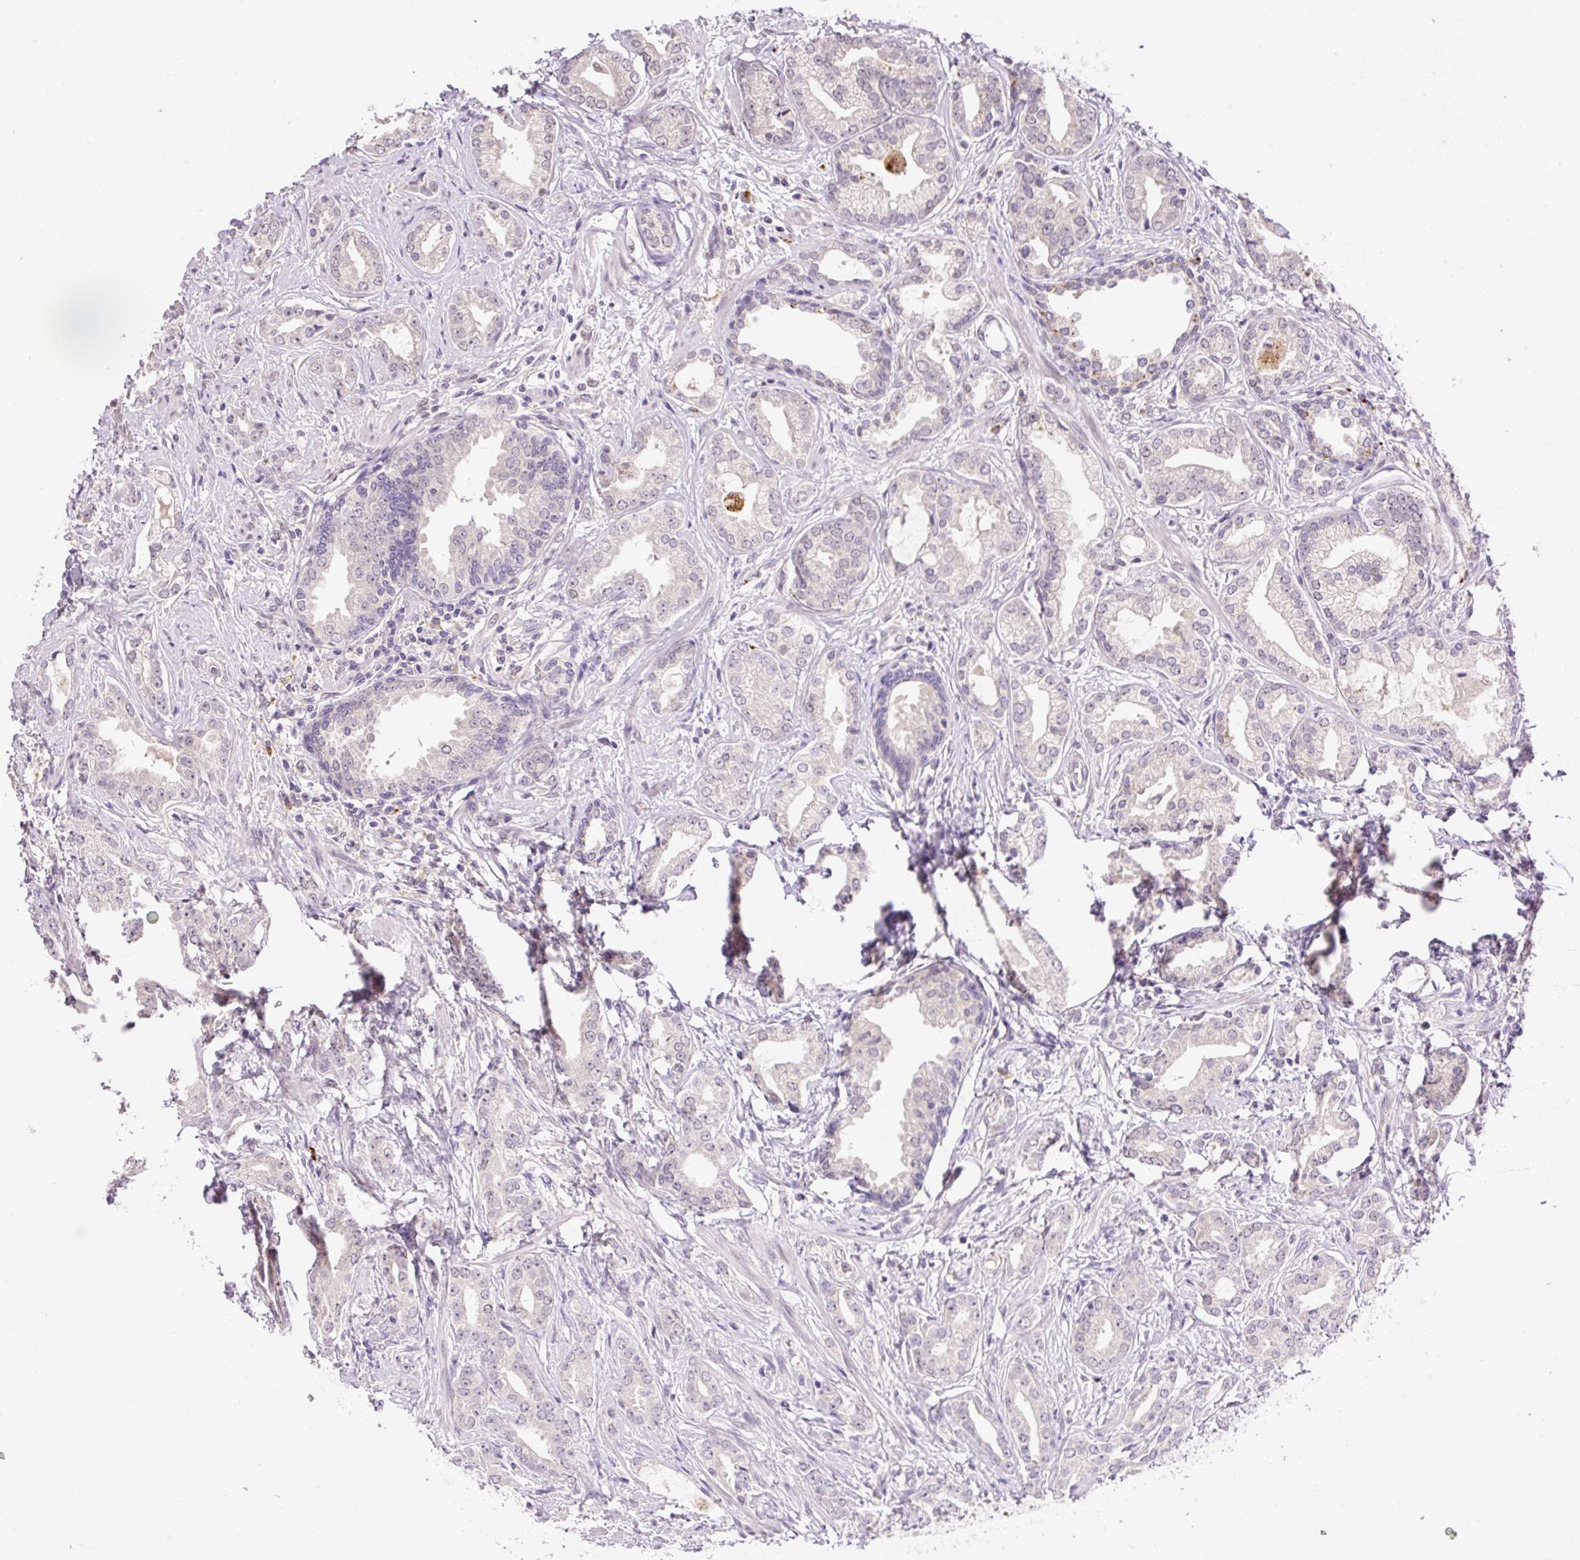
{"staining": {"intensity": "negative", "quantity": "none", "location": "none"}, "tissue": "prostate cancer", "cell_type": "Tumor cells", "image_type": "cancer", "snomed": [{"axis": "morphology", "description": "Adenocarcinoma, Medium grade"}, {"axis": "topography", "description": "Prostate"}], "caption": "Prostate adenocarcinoma (medium-grade) was stained to show a protein in brown. There is no significant staining in tumor cells.", "gene": "HABP4", "patient": {"sex": "male", "age": 57}}